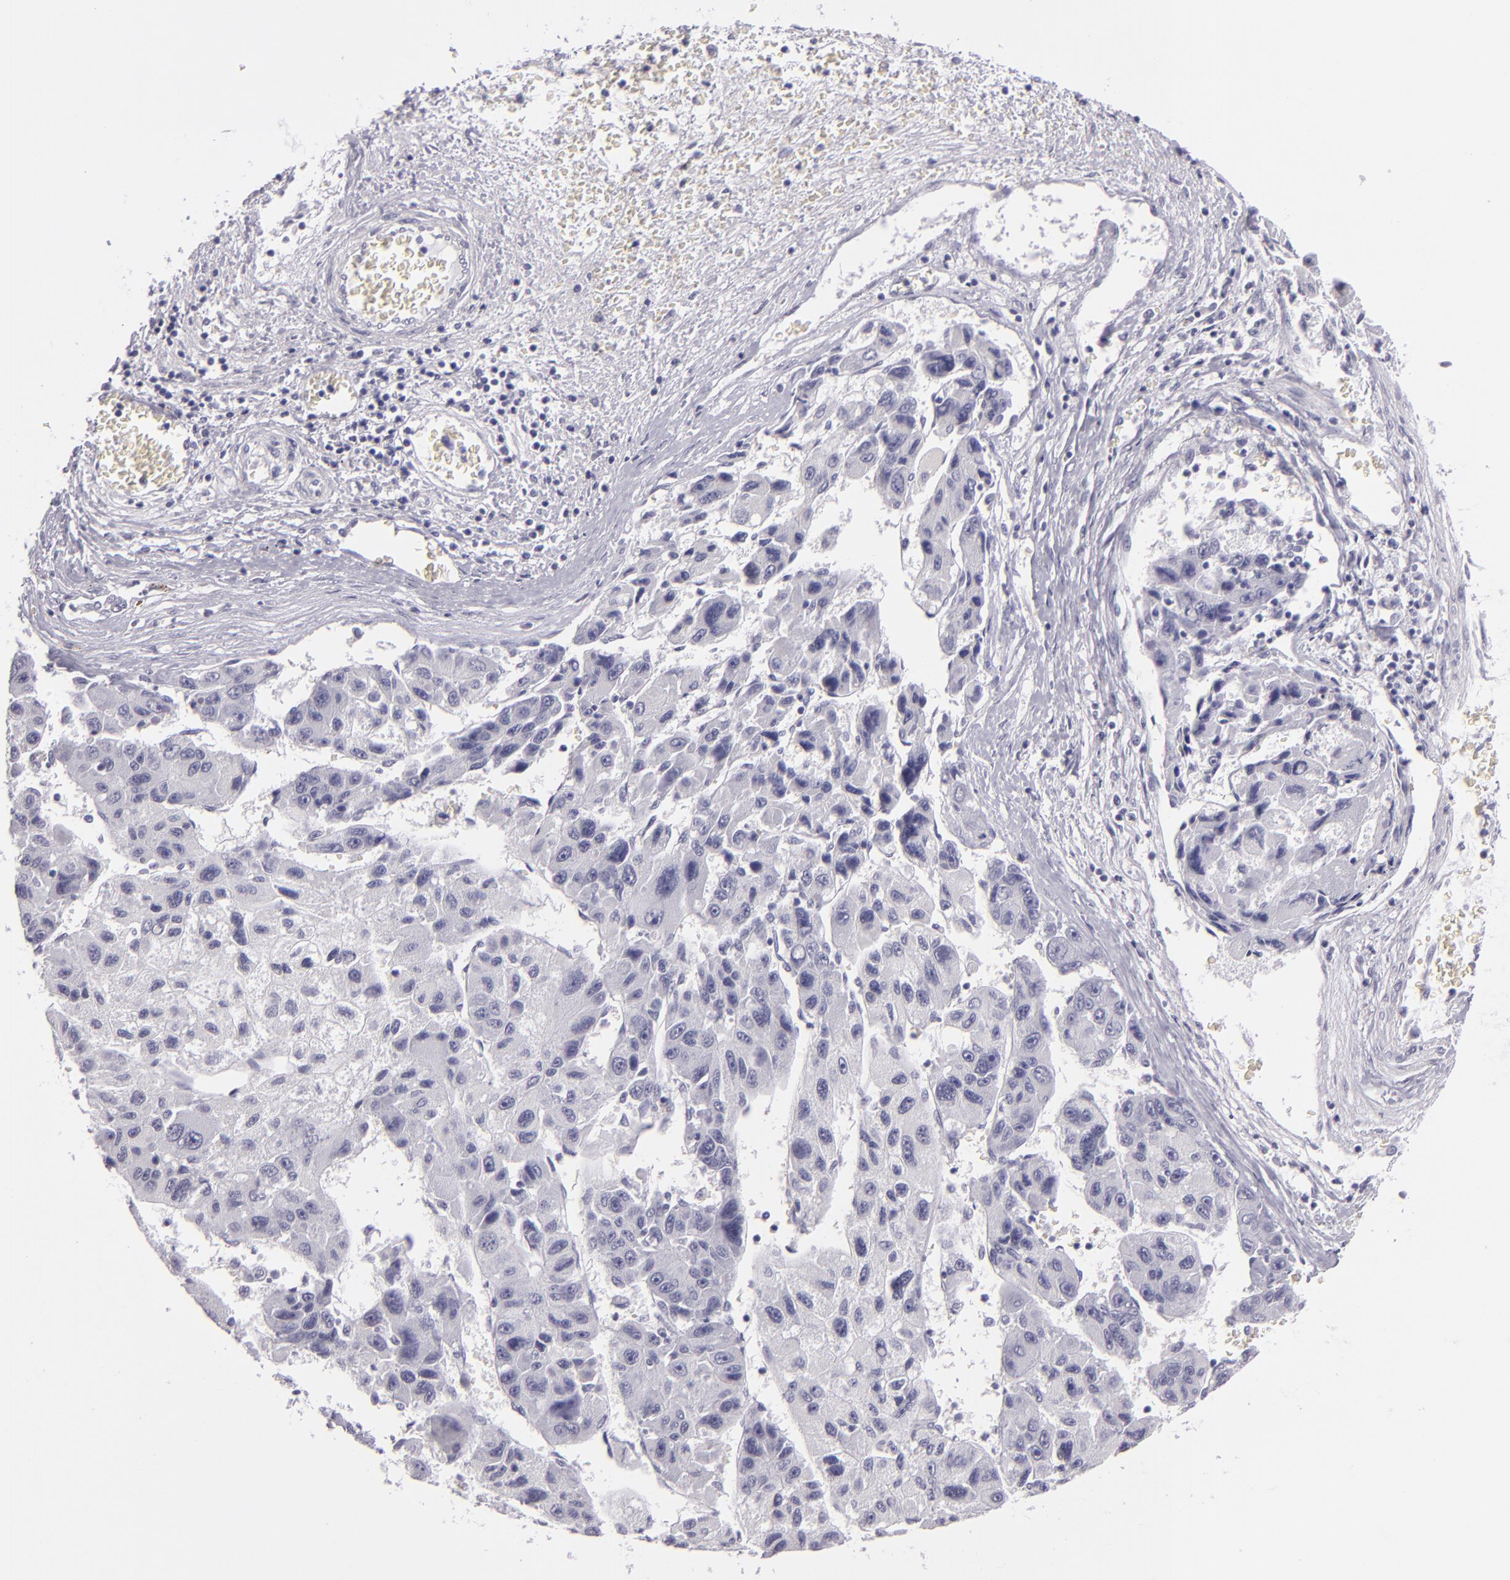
{"staining": {"intensity": "negative", "quantity": "none", "location": "none"}, "tissue": "liver cancer", "cell_type": "Tumor cells", "image_type": "cancer", "snomed": [{"axis": "morphology", "description": "Carcinoma, Hepatocellular, NOS"}, {"axis": "topography", "description": "Liver"}], "caption": "IHC photomicrograph of neoplastic tissue: human liver hepatocellular carcinoma stained with DAB shows no significant protein staining in tumor cells.", "gene": "EGFL6", "patient": {"sex": "male", "age": 64}}